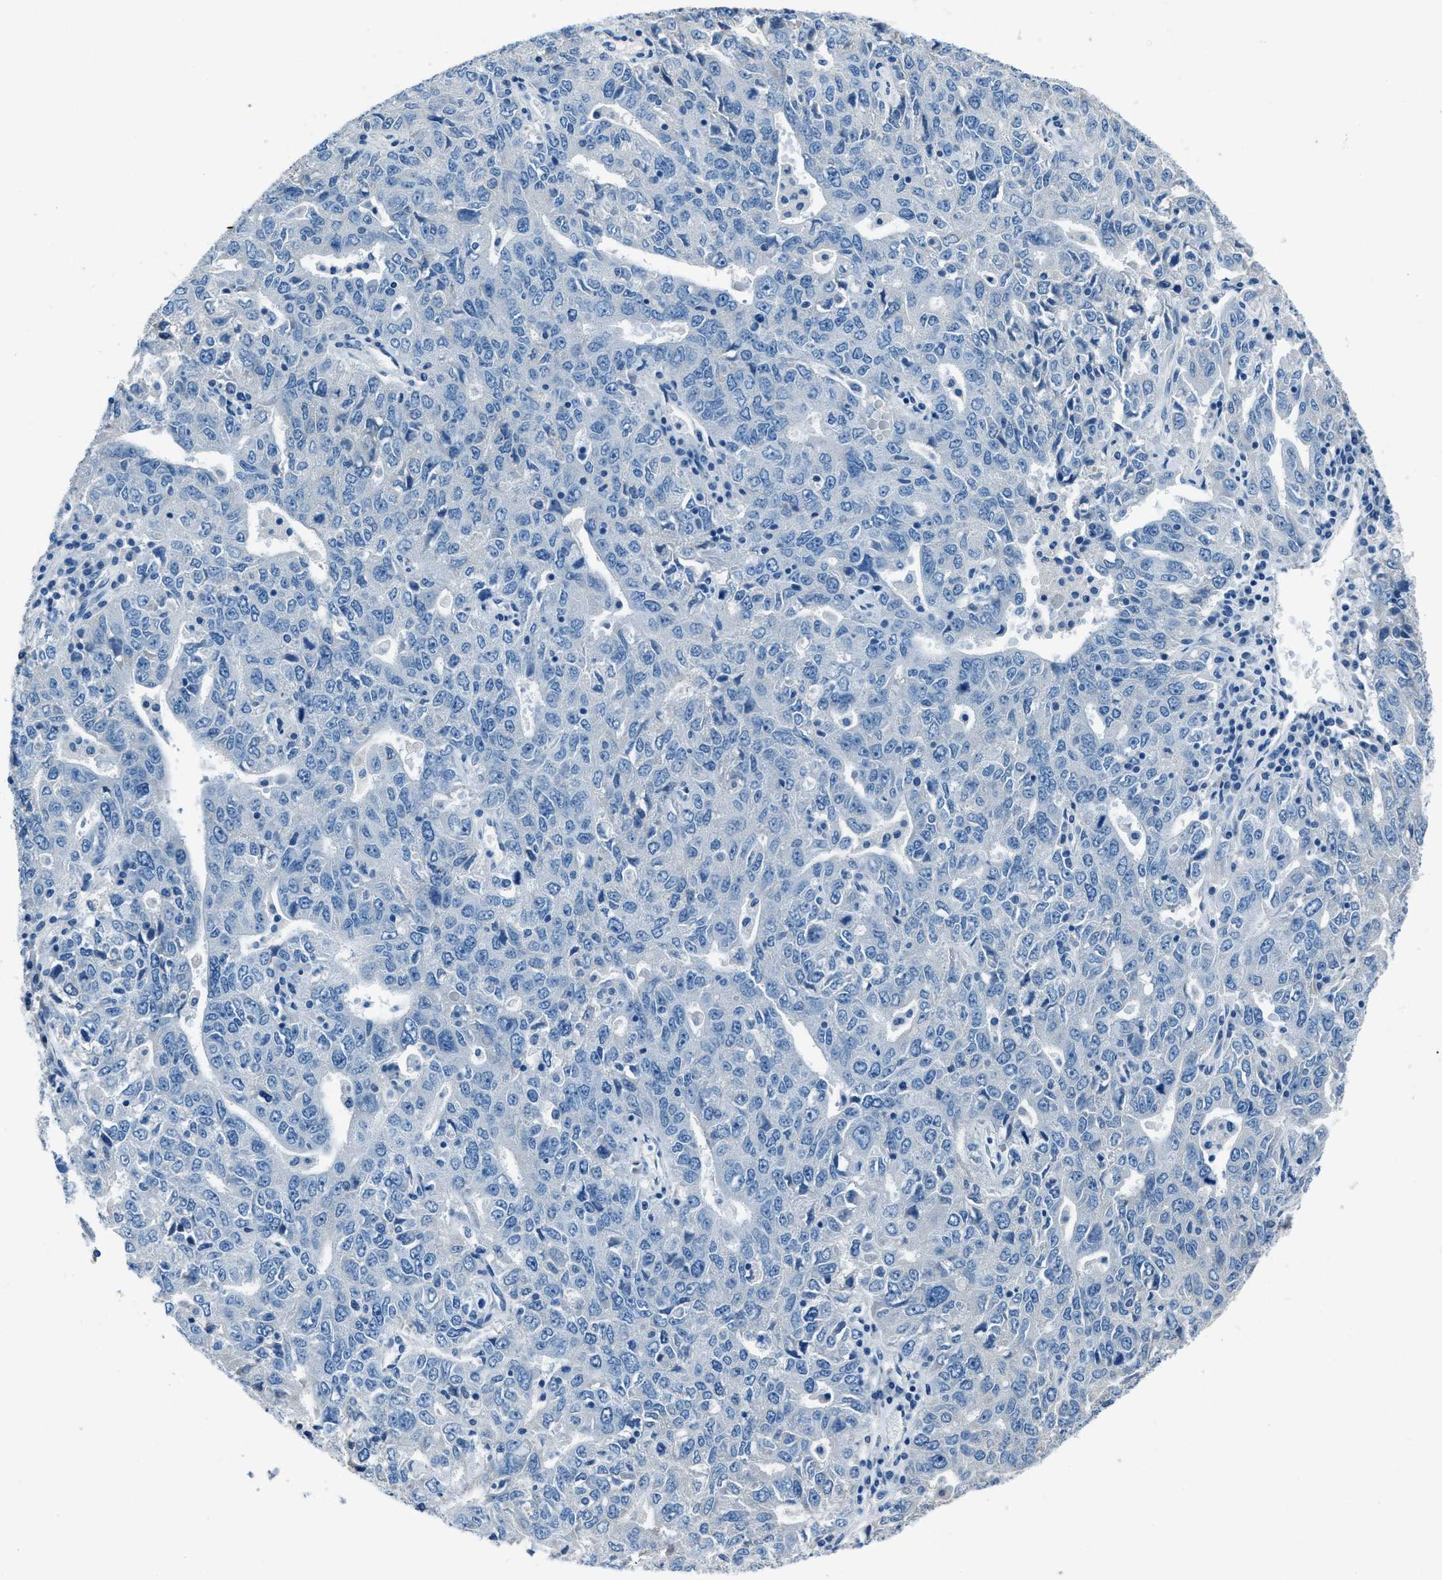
{"staining": {"intensity": "negative", "quantity": "none", "location": "none"}, "tissue": "ovarian cancer", "cell_type": "Tumor cells", "image_type": "cancer", "snomed": [{"axis": "morphology", "description": "Carcinoma, endometroid"}, {"axis": "topography", "description": "Ovary"}], "caption": "Tumor cells are negative for brown protein staining in ovarian endometroid carcinoma. (IHC, brightfield microscopy, high magnification).", "gene": "AMACR", "patient": {"sex": "female", "age": 62}}